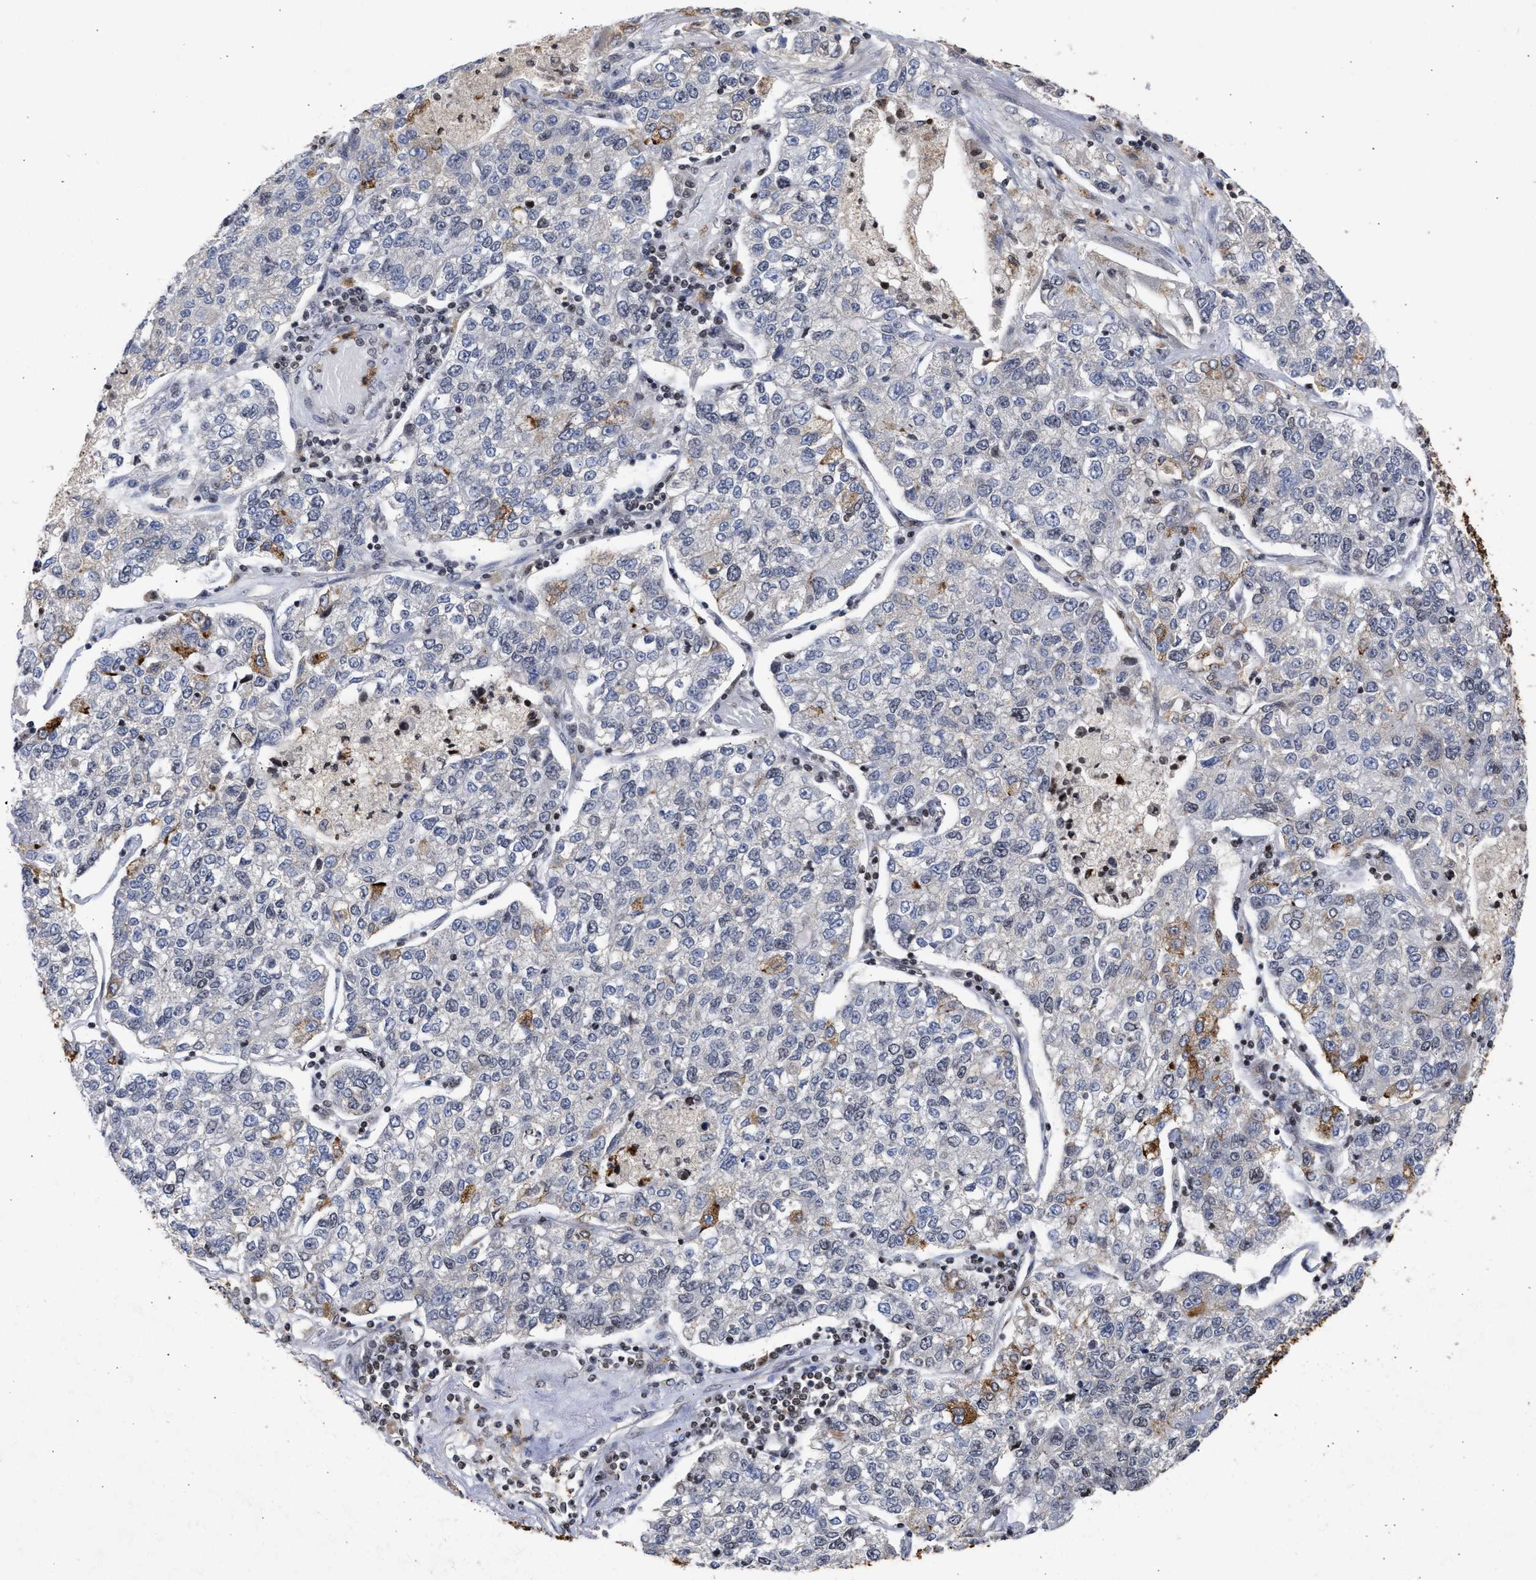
{"staining": {"intensity": "negative", "quantity": "none", "location": "none"}, "tissue": "lung cancer", "cell_type": "Tumor cells", "image_type": "cancer", "snomed": [{"axis": "morphology", "description": "Adenocarcinoma, NOS"}, {"axis": "topography", "description": "Lung"}], "caption": "This photomicrograph is of lung adenocarcinoma stained with immunohistochemistry (IHC) to label a protein in brown with the nuclei are counter-stained blue. There is no expression in tumor cells.", "gene": "ENSG00000142539", "patient": {"sex": "male", "age": 49}}